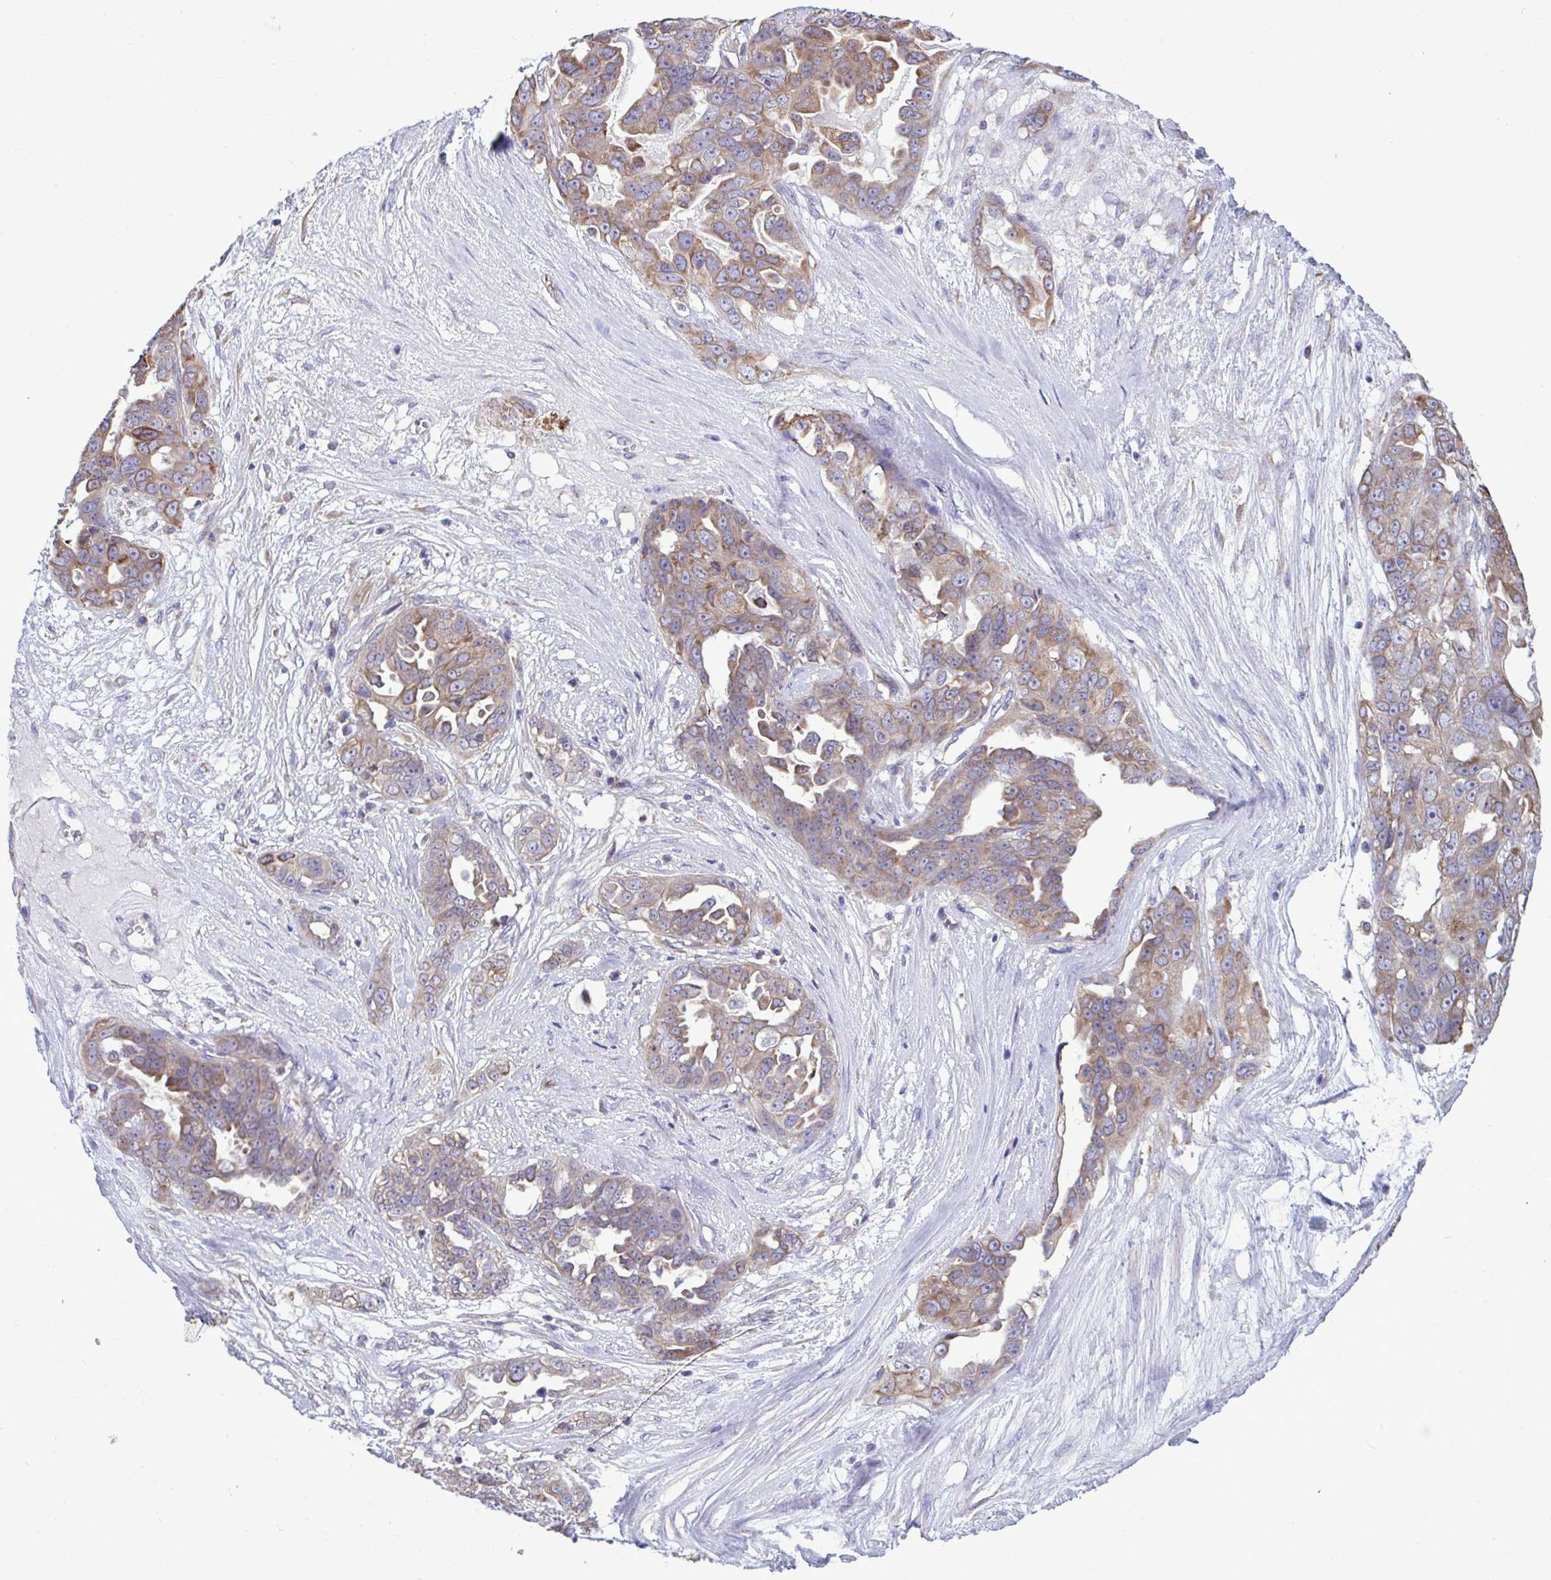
{"staining": {"intensity": "moderate", "quantity": "25%-75%", "location": "cytoplasmic/membranous"}, "tissue": "ovarian cancer", "cell_type": "Tumor cells", "image_type": "cancer", "snomed": [{"axis": "morphology", "description": "Carcinoma, endometroid"}, {"axis": "topography", "description": "Ovary"}], "caption": "A micrograph of human ovarian cancer stained for a protein demonstrates moderate cytoplasmic/membranous brown staining in tumor cells.", "gene": "PIGK", "patient": {"sex": "female", "age": 70}}